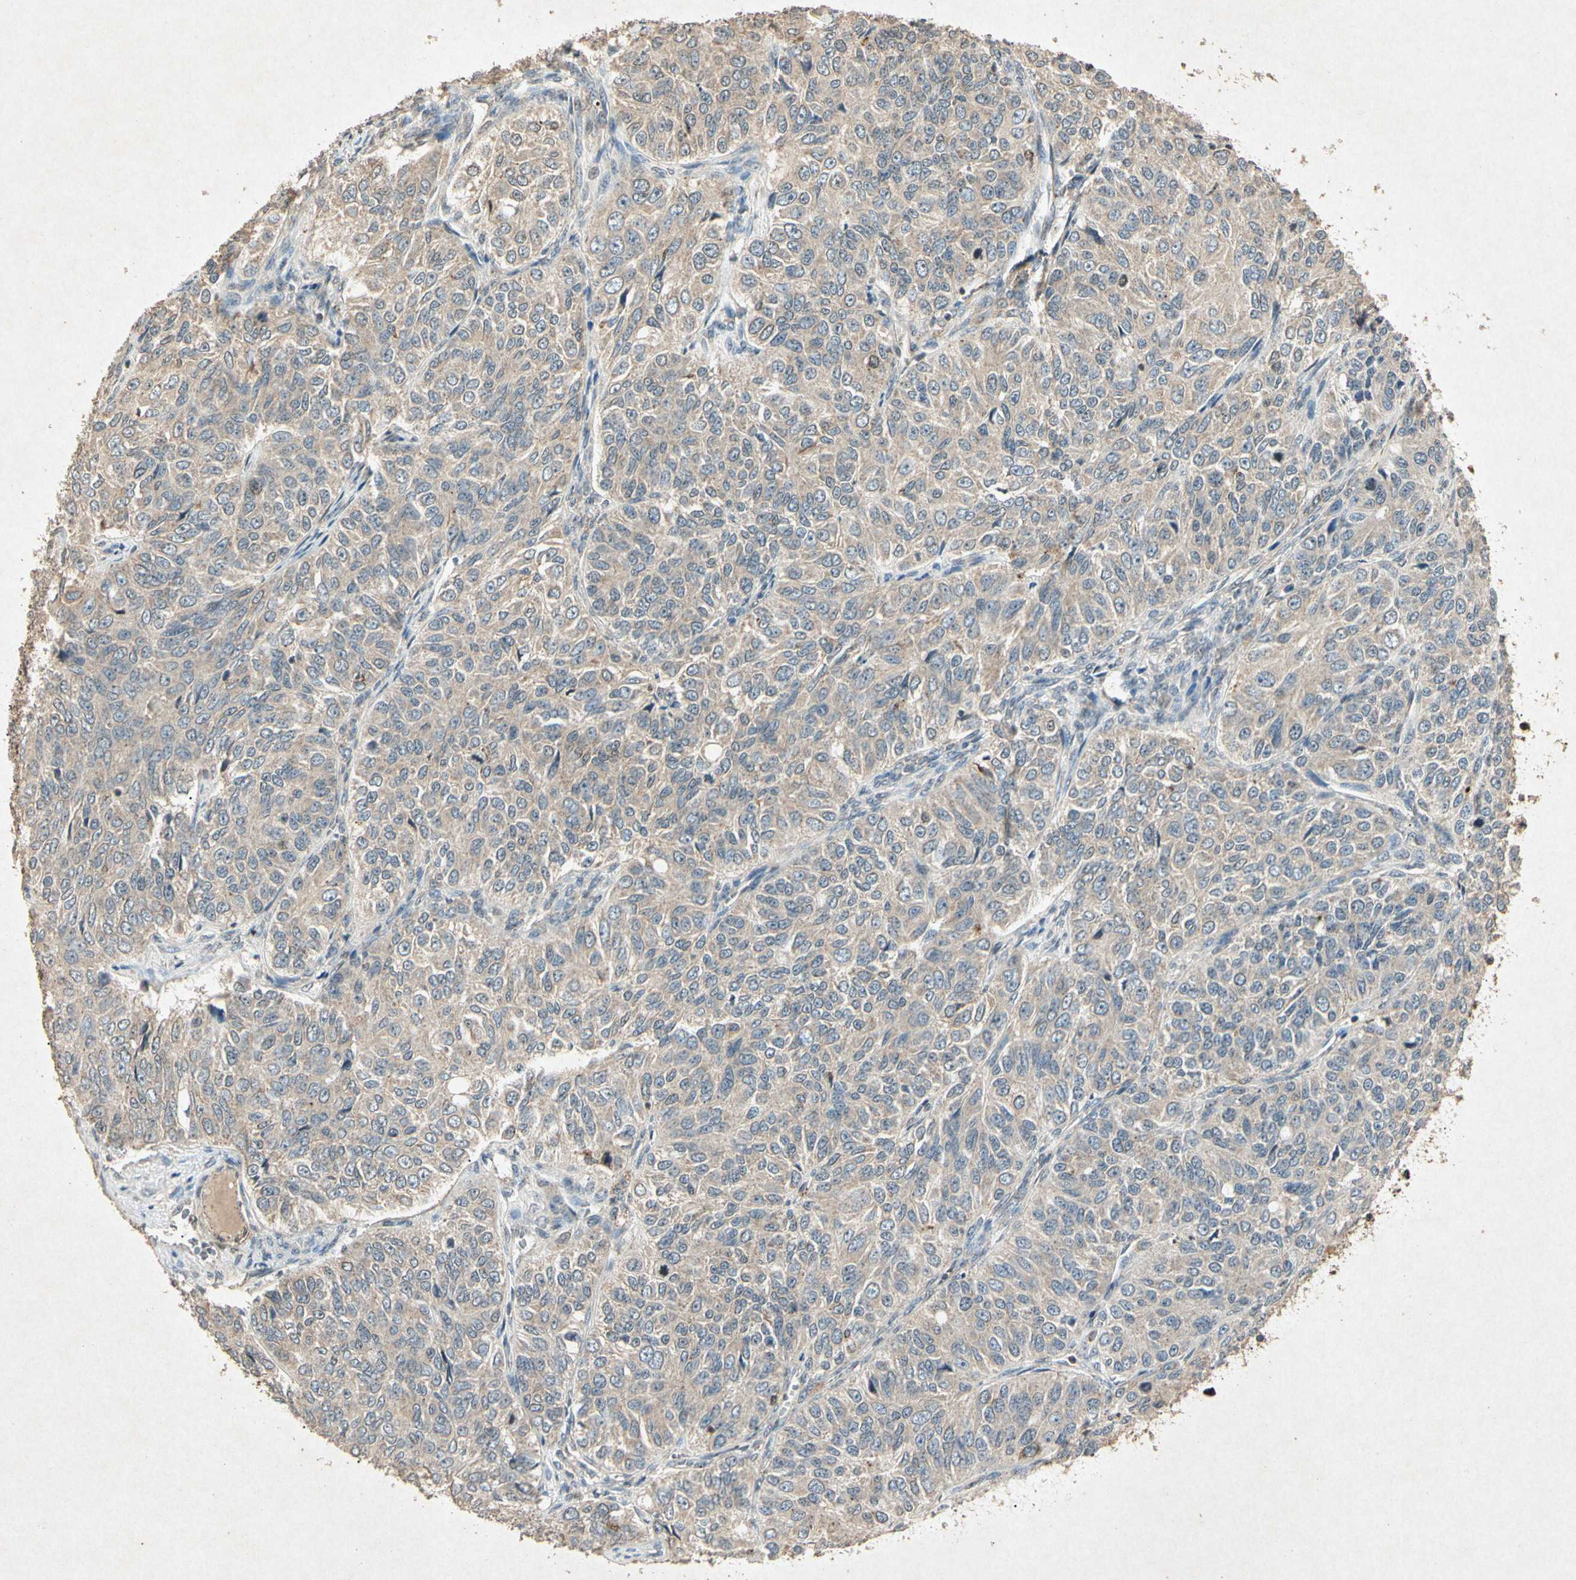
{"staining": {"intensity": "weak", "quantity": ">75%", "location": "cytoplasmic/membranous"}, "tissue": "ovarian cancer", "cell_type": "Tumor cells", "image_type": "cancer", "snomed": [{"axis": "morphology", "description": "Carcinoma, endometroid"}, {"axis": "topography", "description": "Ovary"}], "caption": "A histopathology image showing weak cytoplasmic/membranous expression in about >75% of tumor cells in ovarian endometroid carcinoma, as visualized by brown immunohistochemical staining.", "gene": "MSRB1", "patient": {"sex": "female", "age": 51}}